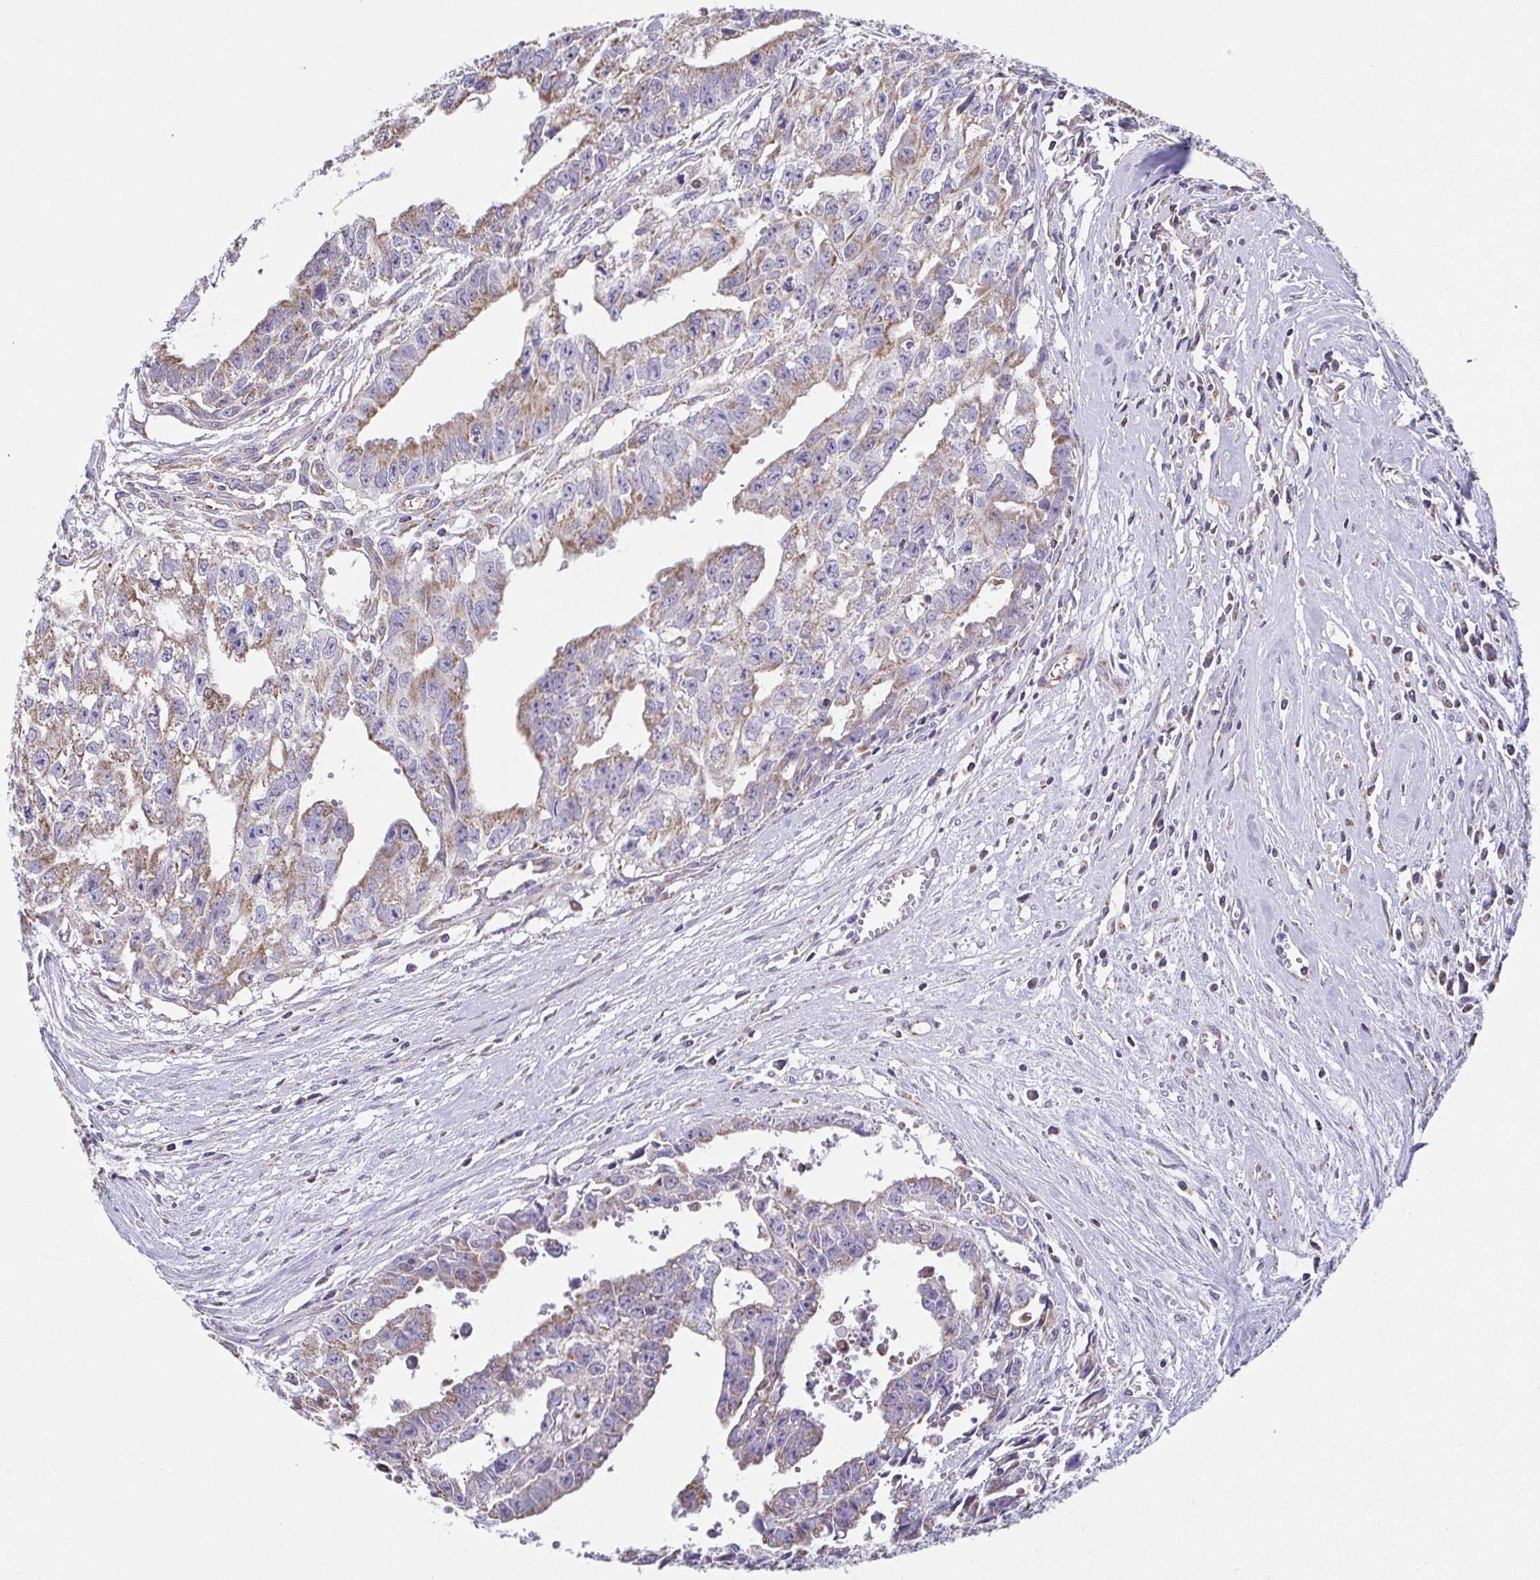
{"staining": {"intensity": "moderate", "quantity": ">75%", "location": "cytoplasmic/membranous"}, "tissue": "testis cancer", "cell_type": "Tumor cells", "image_type": "cancer", "snomed": [{"axis": "morphology", "description": "Carcinoma, Embryonal, NOS"}, {"axis": "morphology", "description": "Teratoma, malignant, NOS"}, {"axis": "topography", "description": "Testis"}], "caption": "Tumor cells exhibit medium levels of moderate cytoplasmic/membranous expression in approximately >75% of cells in human testis teratoma (malignant).", "gene": "GINM1", "patient": {"sex": "male", "age": 24}}